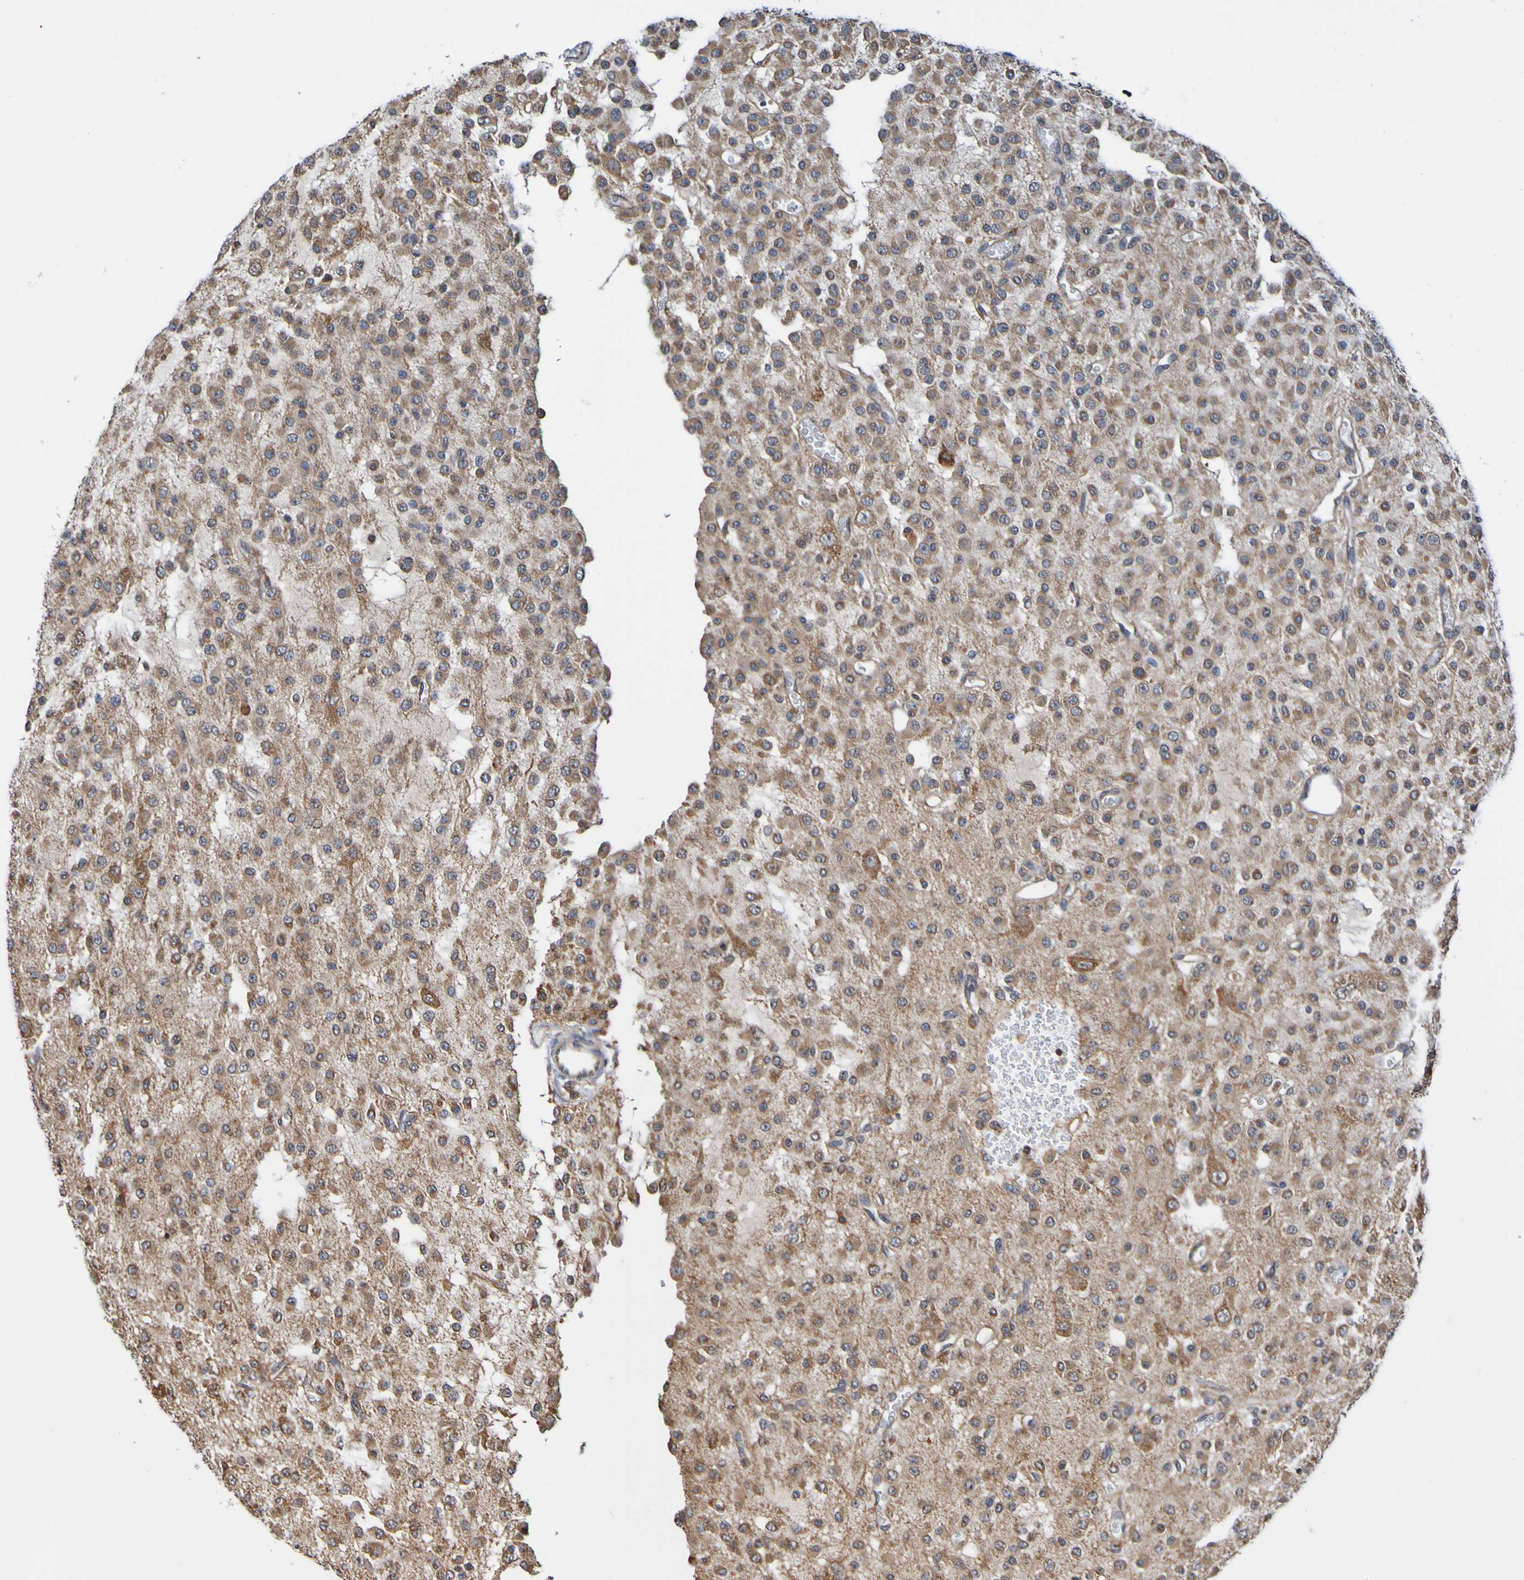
{"staining": {"intensity": "moderate", "quantity": "25%-75%", "location": "cytoplasmic/membranous"}, "tissue": "glioma", "cell_type": "Tumor cells", "image_type": "cancer", "snomed": [{"axis": "morphology", "description": "Glioma, malignant, Low grade"}, {"axis": "topography", "description": "Brain"}], "caption": "There is medium levels of moderate cytoplasmic/membranous expression in tumor cells of glioma, as demonstrated by immunohistochemical staining (brown color).", "gene": "AXIN1", "patient": {"sex": "male", "age": 38}}